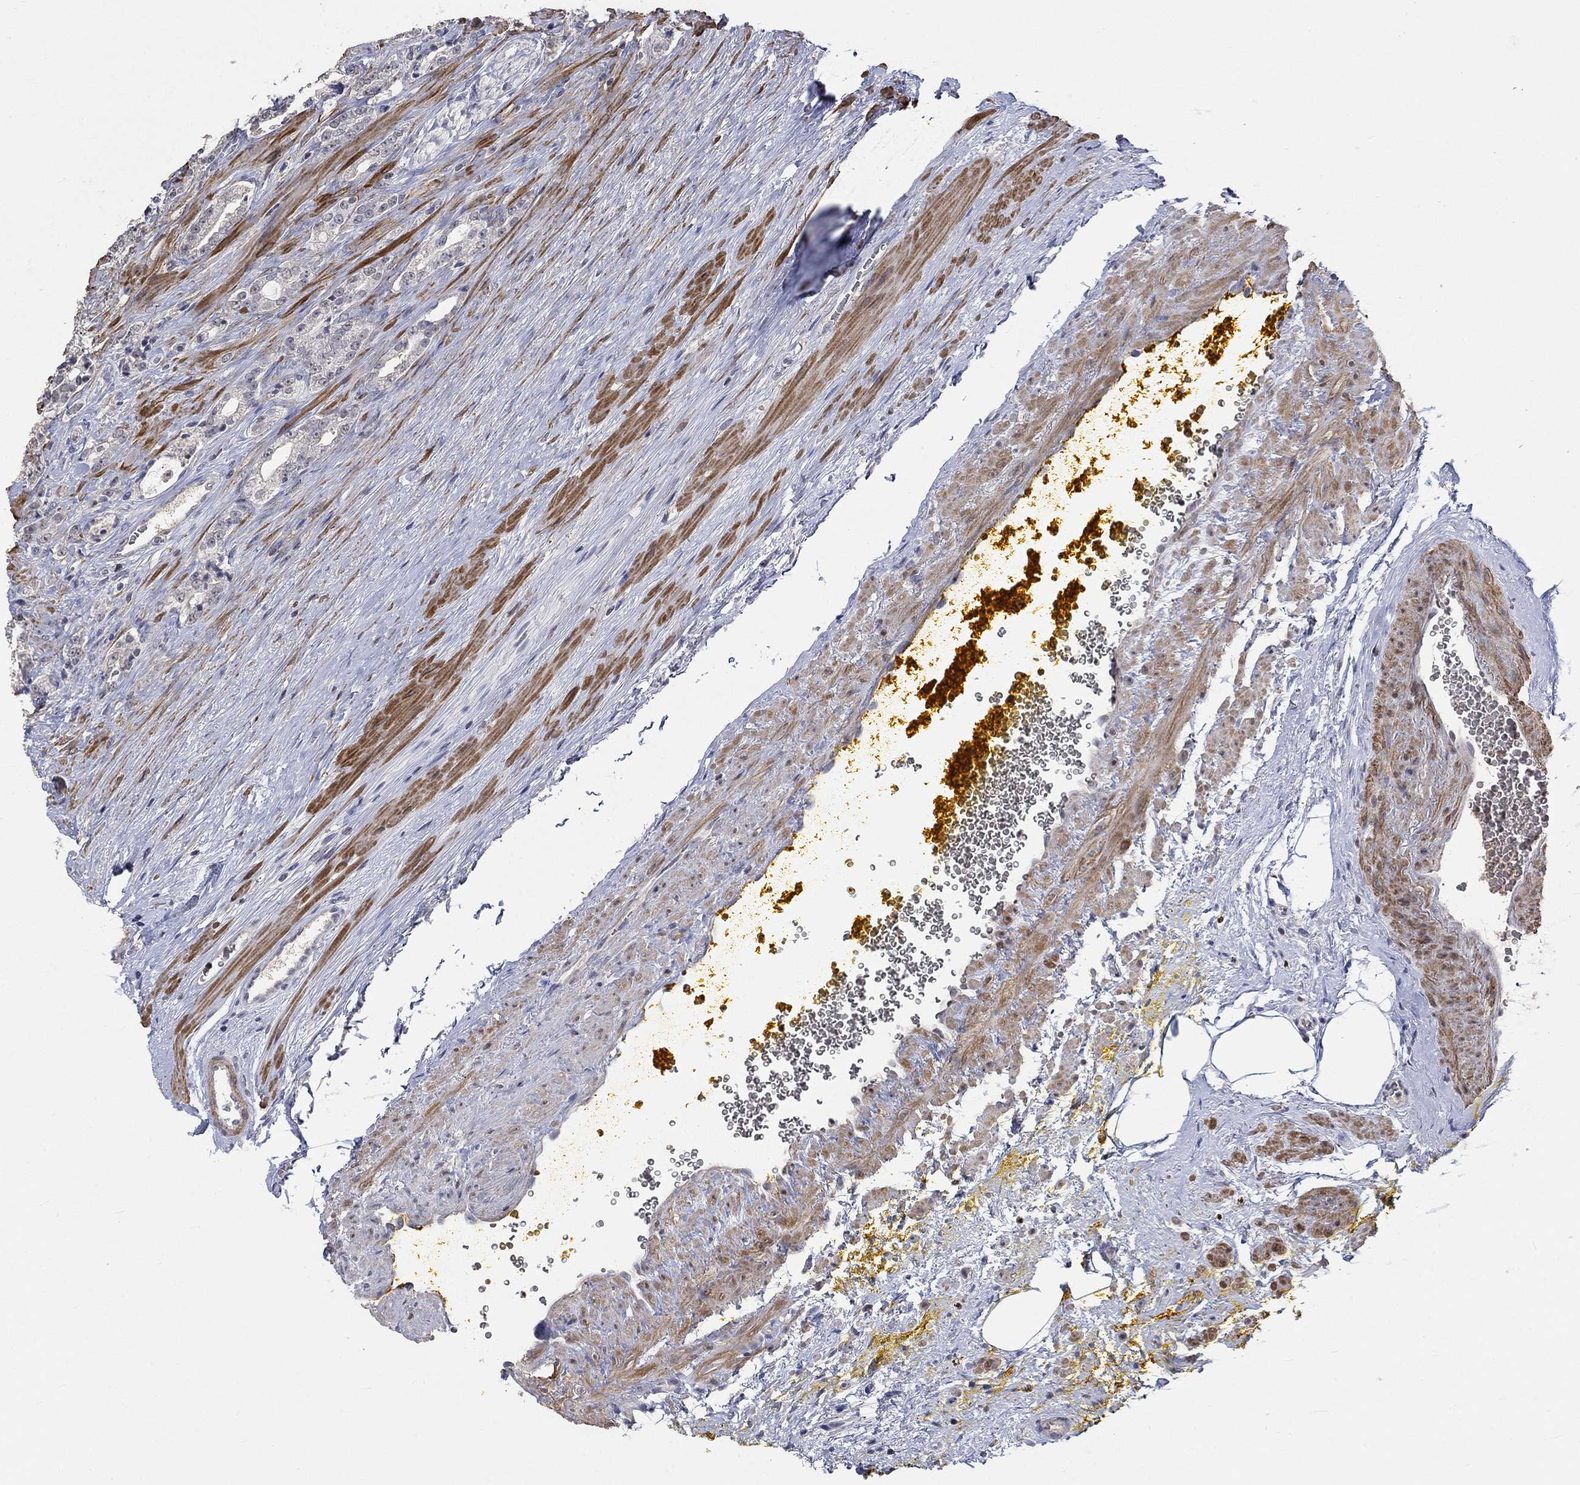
{"staining": {"intensity": "negative", "quantity": "none", "location": "none"}, "tissue": "prostate cancer", "cell_type": "Tumor cells", "image_type": "cancer", "snomed": [{"axis": "morphology", "description": "Adenocarcinoma, NOS"}, {"axis": "topography", "description": "Prostate"}], "caption": "This photomicrograph is of adenocarcinoma (prostate) stained with immunohistochemistry to label a protein in brown with the nuclei are counter-stained blue. There is no positivity in tumor cells. Nuclei are stained in blue.", "gene": "ZBTB18", "patient": {"sex": "male", "age": 67}}